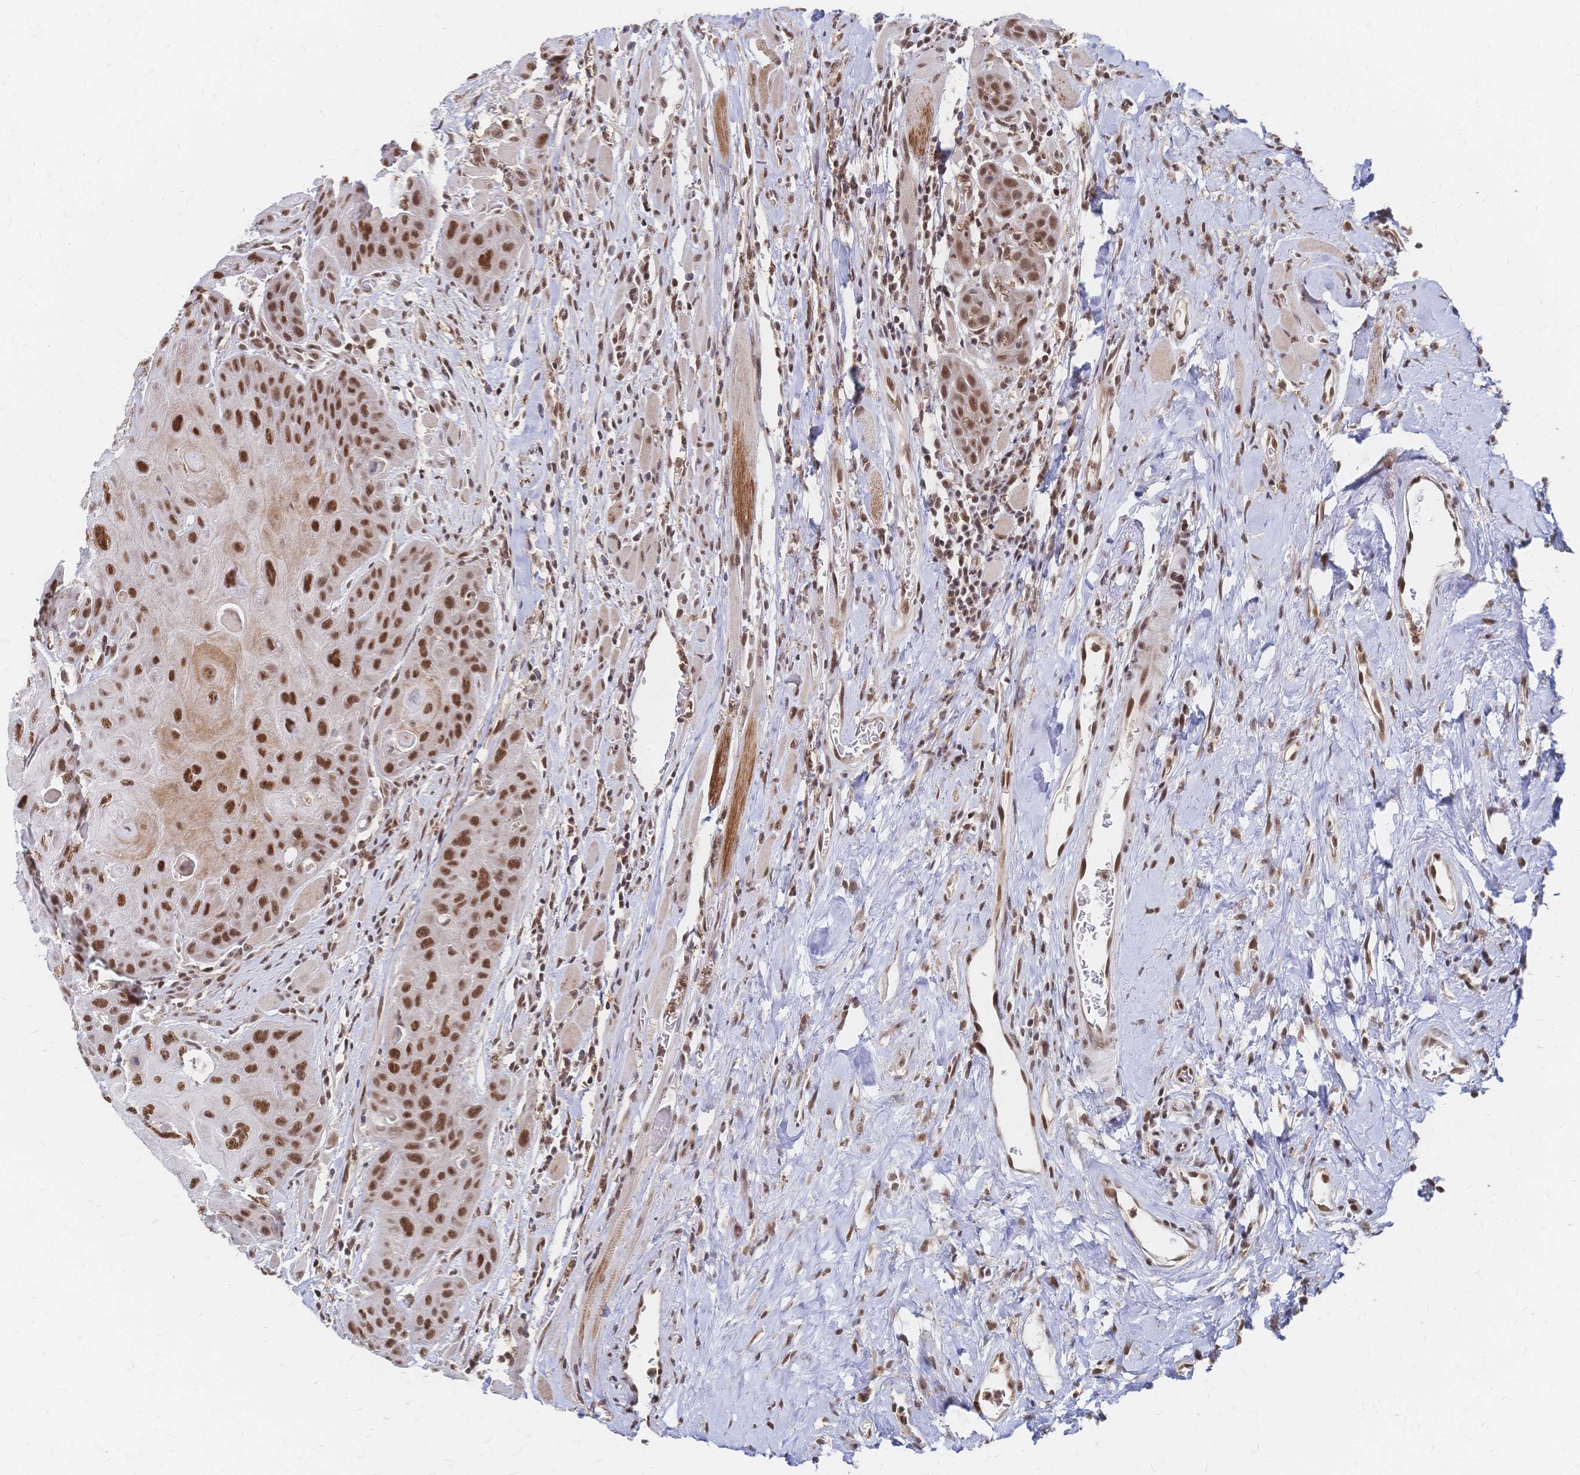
{"staining": {"intensity": "strong", "quantity": ">75%", "location": "nuclear"}, "tissue": "head and neck cancer", "cell_type": "Tumor cells", "image_type": "cancer", "snomed": [{"axis": "morphology", "description": "Squamous cell carcinoma, NOS"}, {"axis": "topography", "description": "Head-Neck"}], "caption": "Human squamous cell carcinoma (head and neck) stained for a protein (brown) demonstrates strong nuclear positive positivity in about >75% of tumor cells.", "gene": "NELFA", "patient": {"sex": "female", "age": 59}}